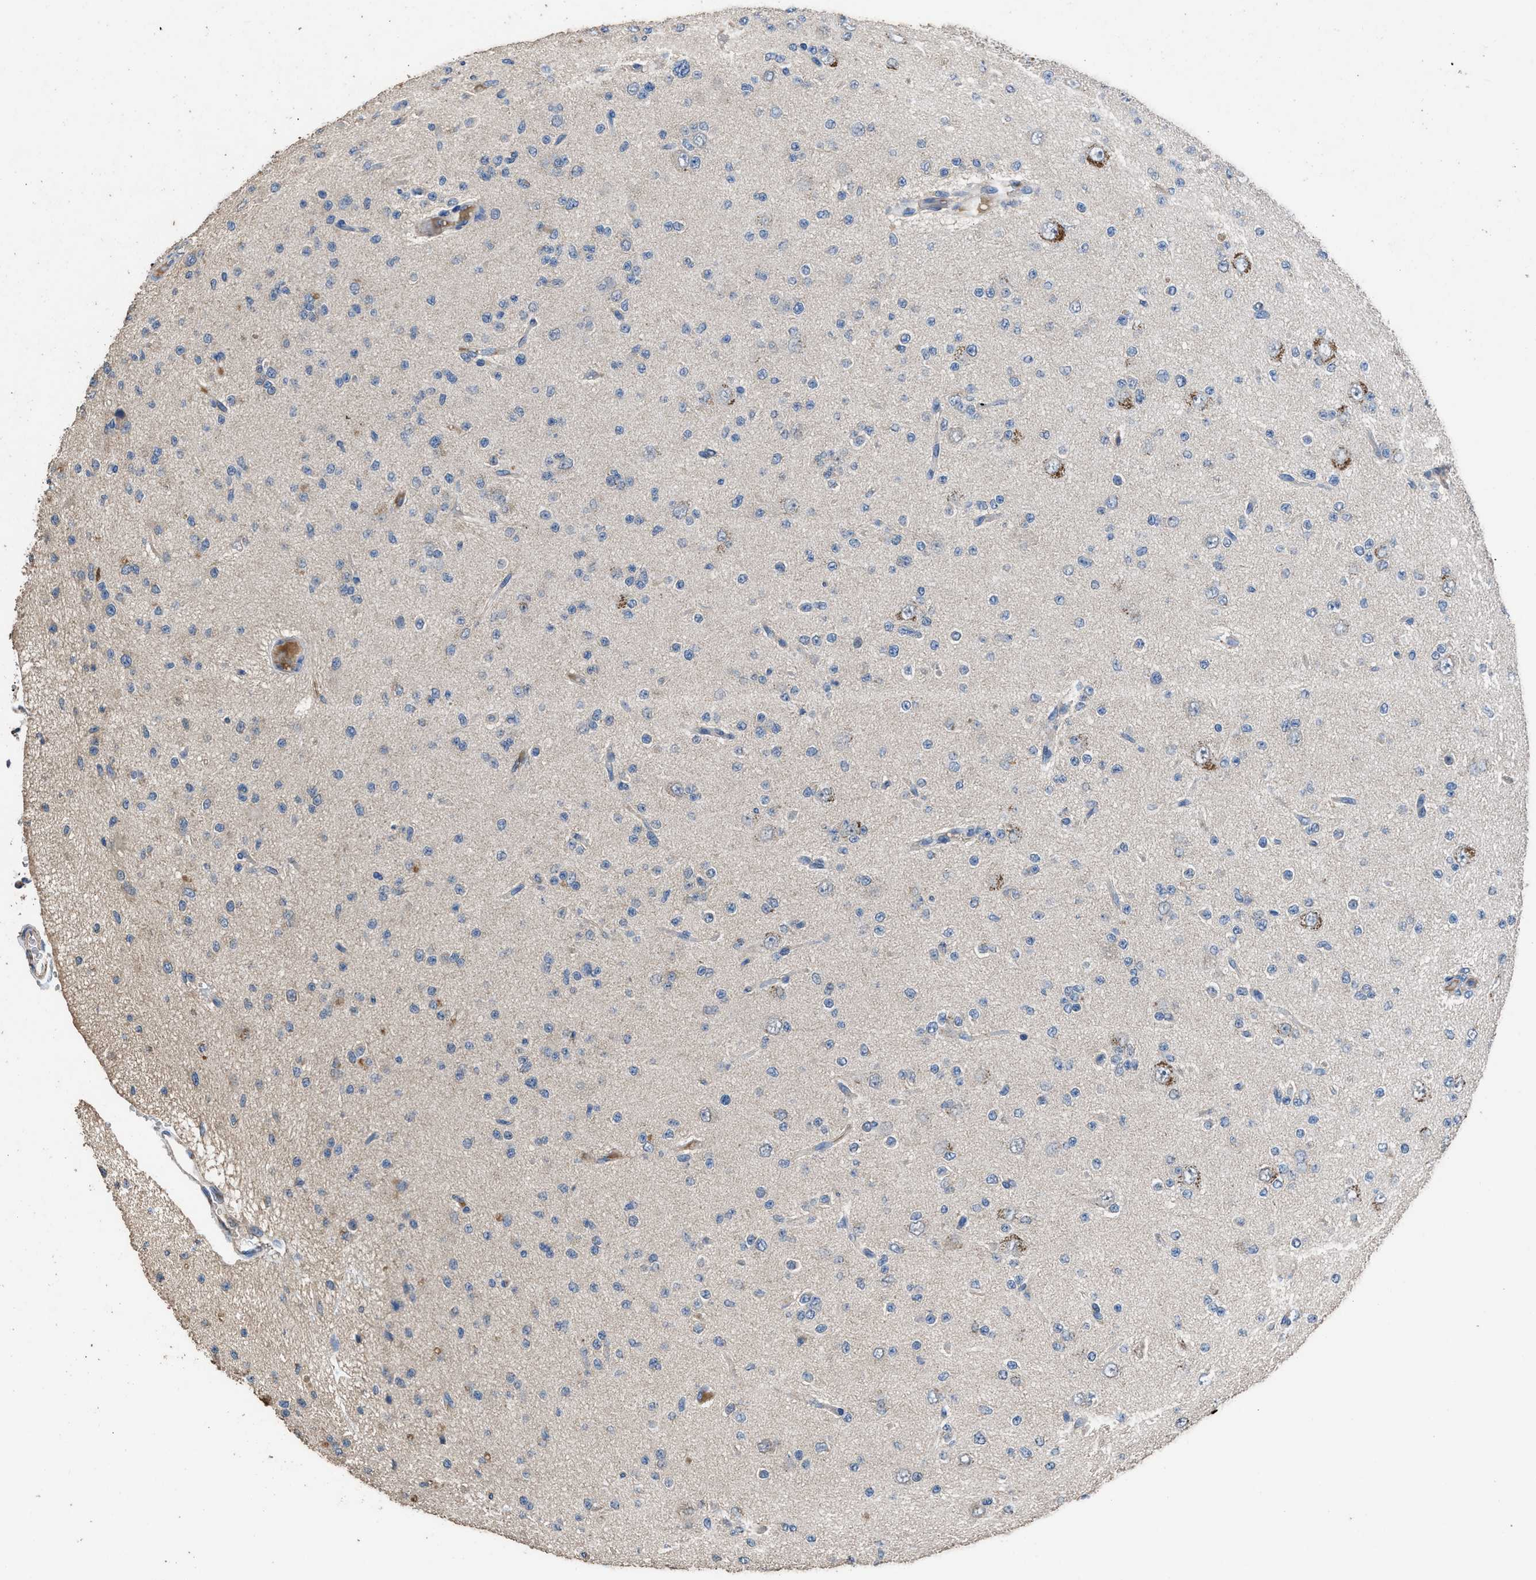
{"staining": {"intensity": "negative", "quantity": "none", "location": "none"}, "tissue": "glioma", "cell_type": "Tumor cells", "image_type": "cancer", "snomed": [{"axis": "morphology", "description": "Glioma, malignant, Low grade"}, {"axis": "topography", "description": "Brain"}], "caption": "DAB (3,3'-diaminobenzidine) immunohistochemical staining of human glioma shows no significant expression in tumor cells. Brightfield microscopy of immunohistochemistry (IHC) stained with DAB (brown) and hematoxylin (blue), captured at high magnification.", "gene": "ITSN1", "patient": {"sex": "male", "age": 38}}